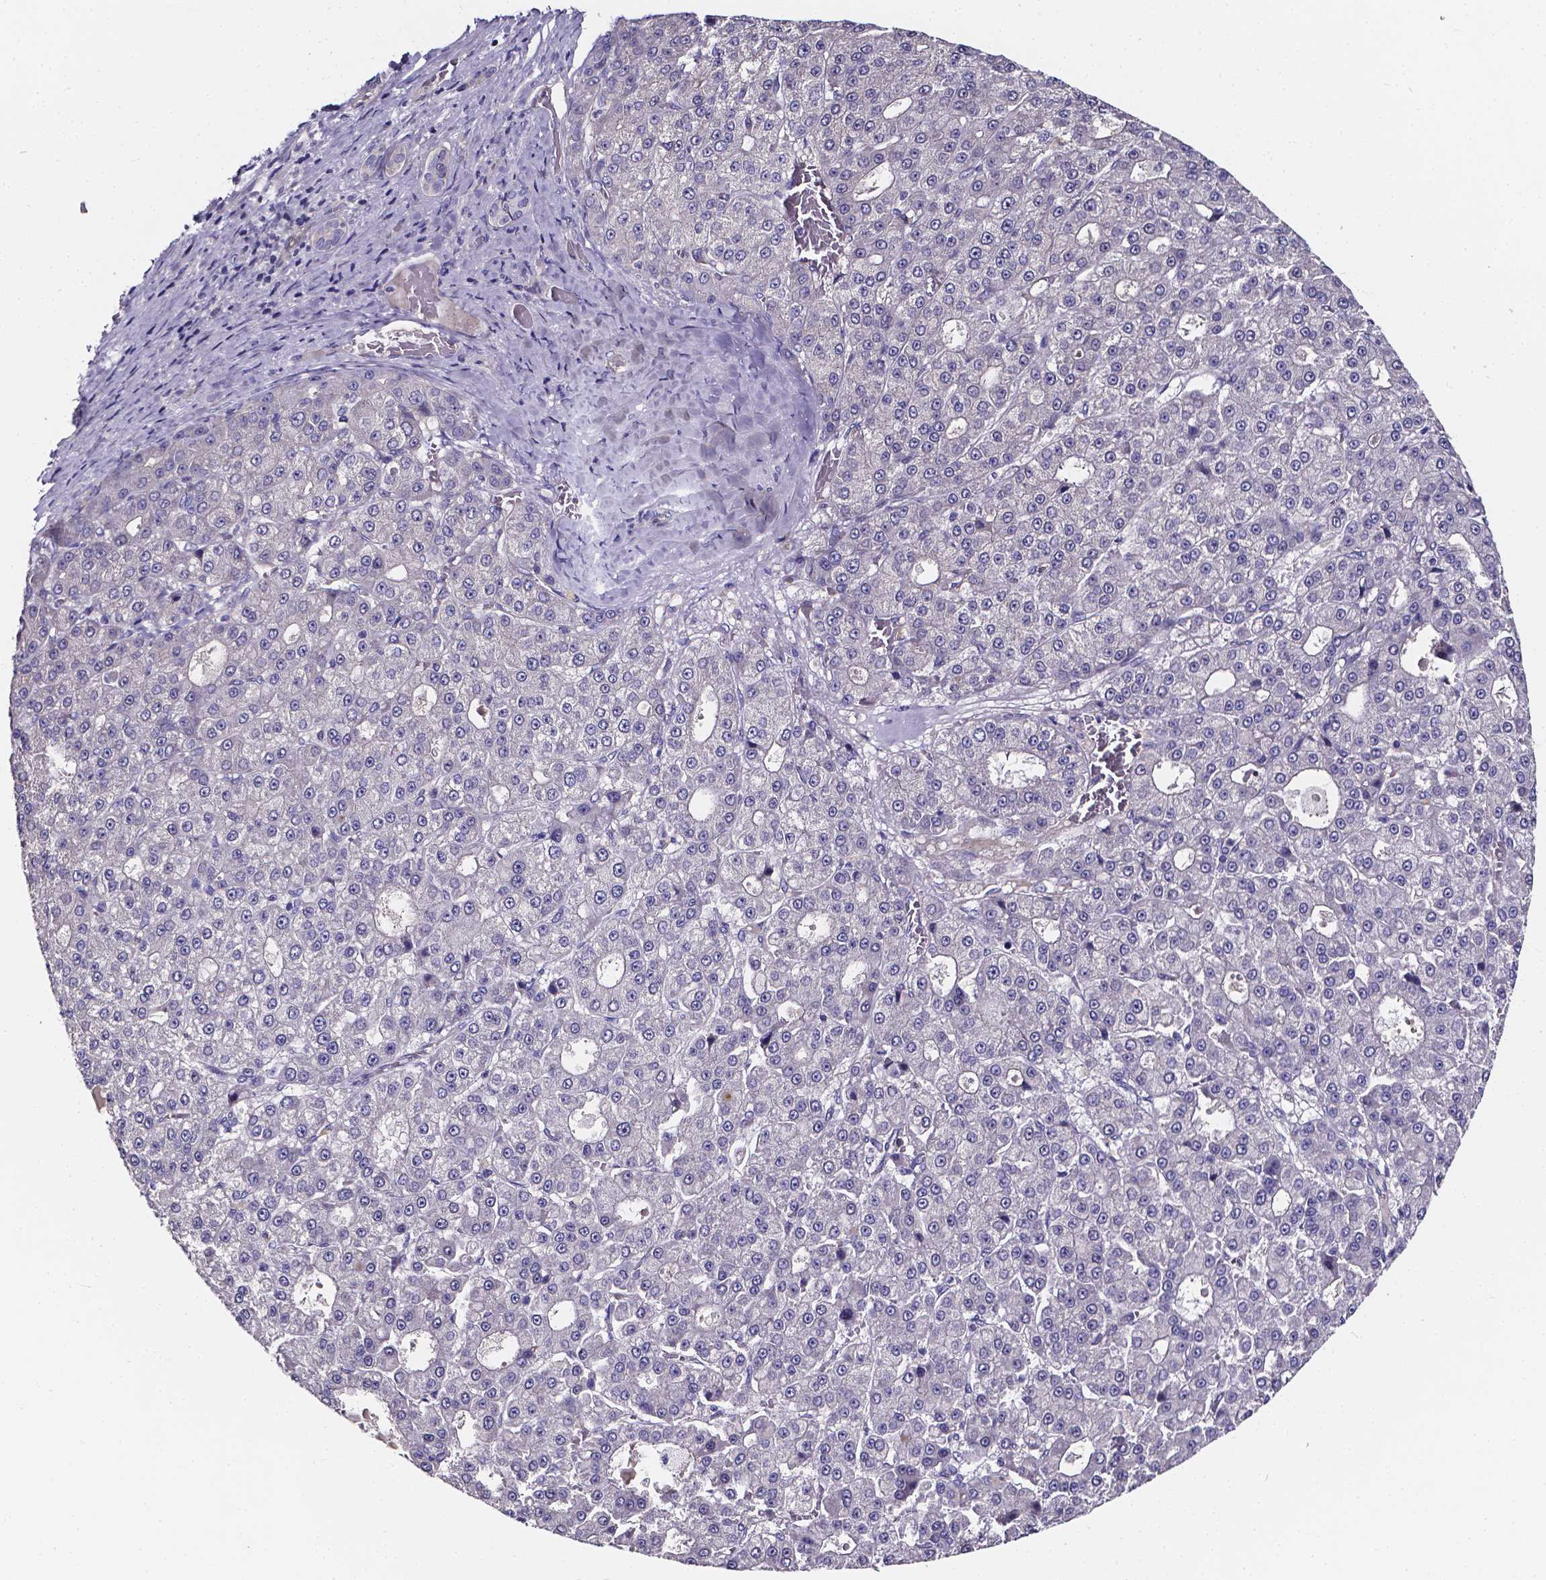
{"staining": {"intensity": "negative", "quantity": "none", "location": "none"}, "tissue": "liver cancer", "cell_type": "Tumor cells", "image_type": "cancer", "snomed": [{"axis": "morphology", "description": "Carcinoma, Hepatocellular, NOS"}, {"axis": "topography", "description": "Liver"}], "caption": "This is an immunohistochemistry (IHC) micrograph of human liver cancer. There is no staining in tumor cells.", "gene": "CACNG8", "patient": {"sex": "male", "age": 70}}